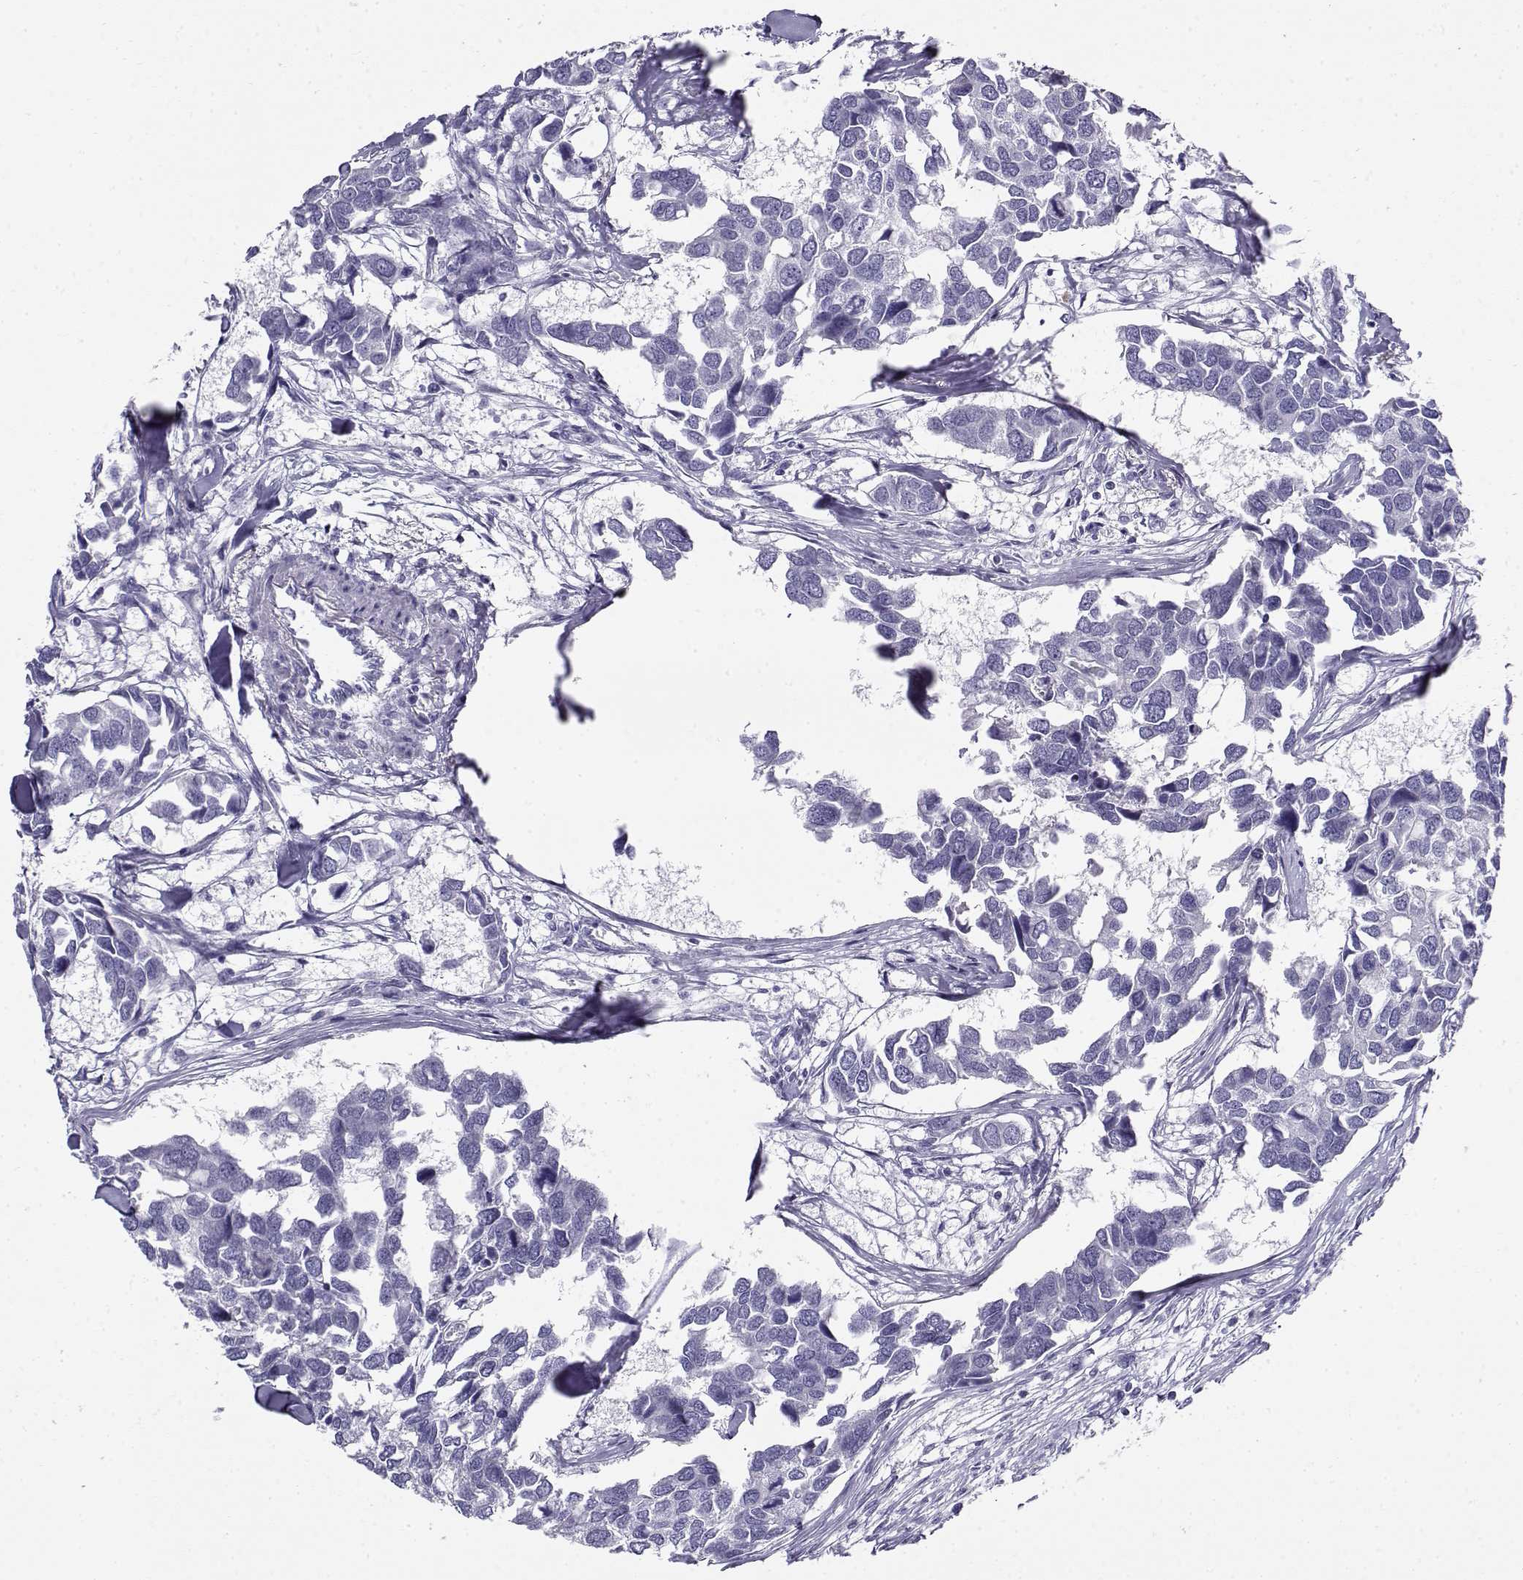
{"staining": {"intensity": "negative", "quantity": "none", "location": "none"}, "tissue": "breast cancer", "cell_type": "Tumor cells", "image_type": "cancer", "snomed": [{"axis": "morphology", "description": "Duct carcinoma"}, {"axis": "topography", "description": "Breast"}], "caption": "The image exhibits no staining of tumor cells in breast cancer (infiltrating ductal carcinoma).", "gene": "CABS1", "patient": {"sex": "female", "age": 83}}